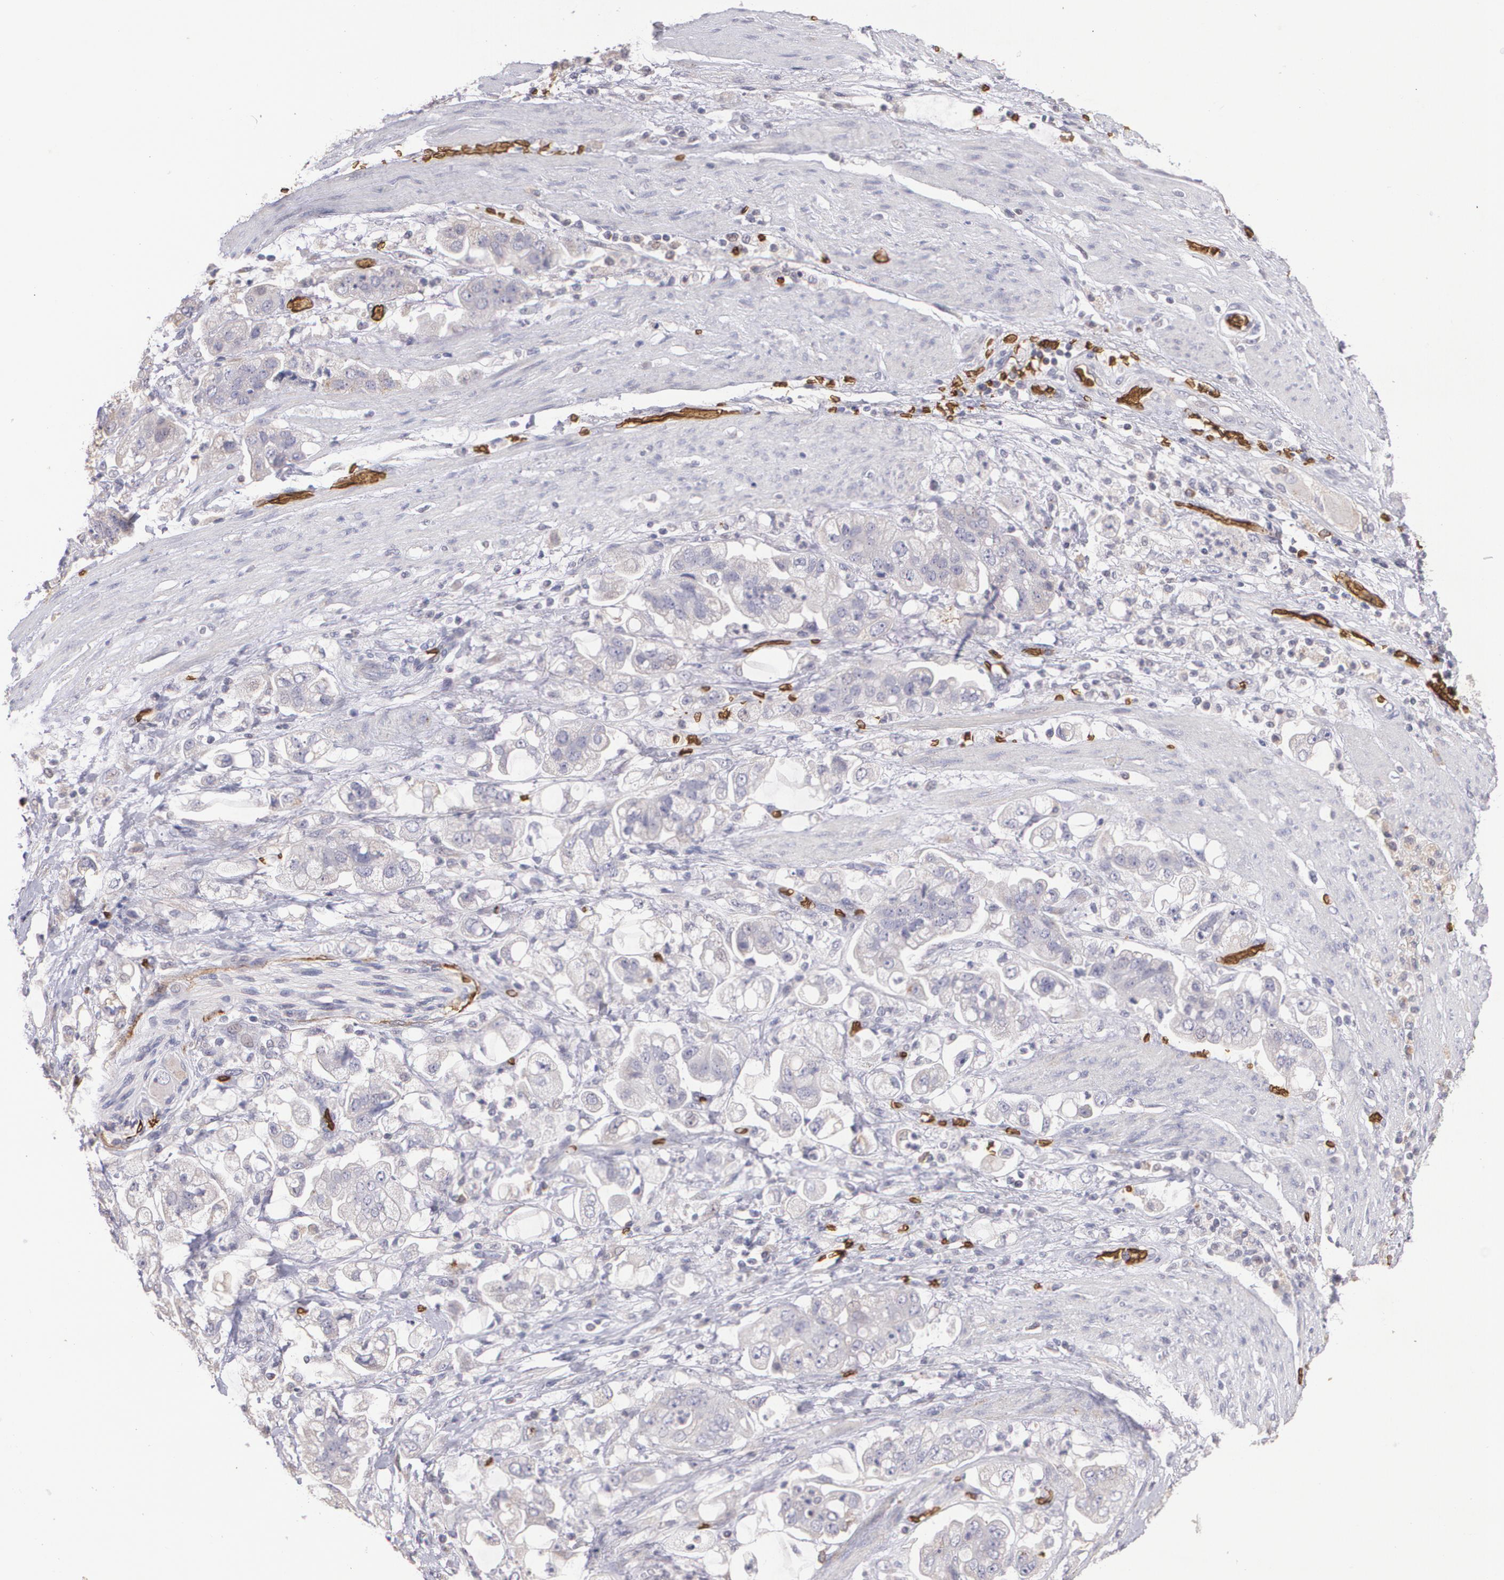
{"staining": {"intensity": "negative", "quantity": "none", "location": "none"}, "tissue": "stomach cancer", "cell_type": "Tumor cells", "image_type": "cancer", "snomed": [{"axis": "morphology", "description": "Adenocarcinoma, NOS"}, {"axis": "topography", "description": "Stomach"}], "caption": "Human stomach cancer stained for a protein using immunohistochemistry displays no staining in tumor cells.", "gene": "SLC2A1", "patient": {"sex": "male", "age": 62}}